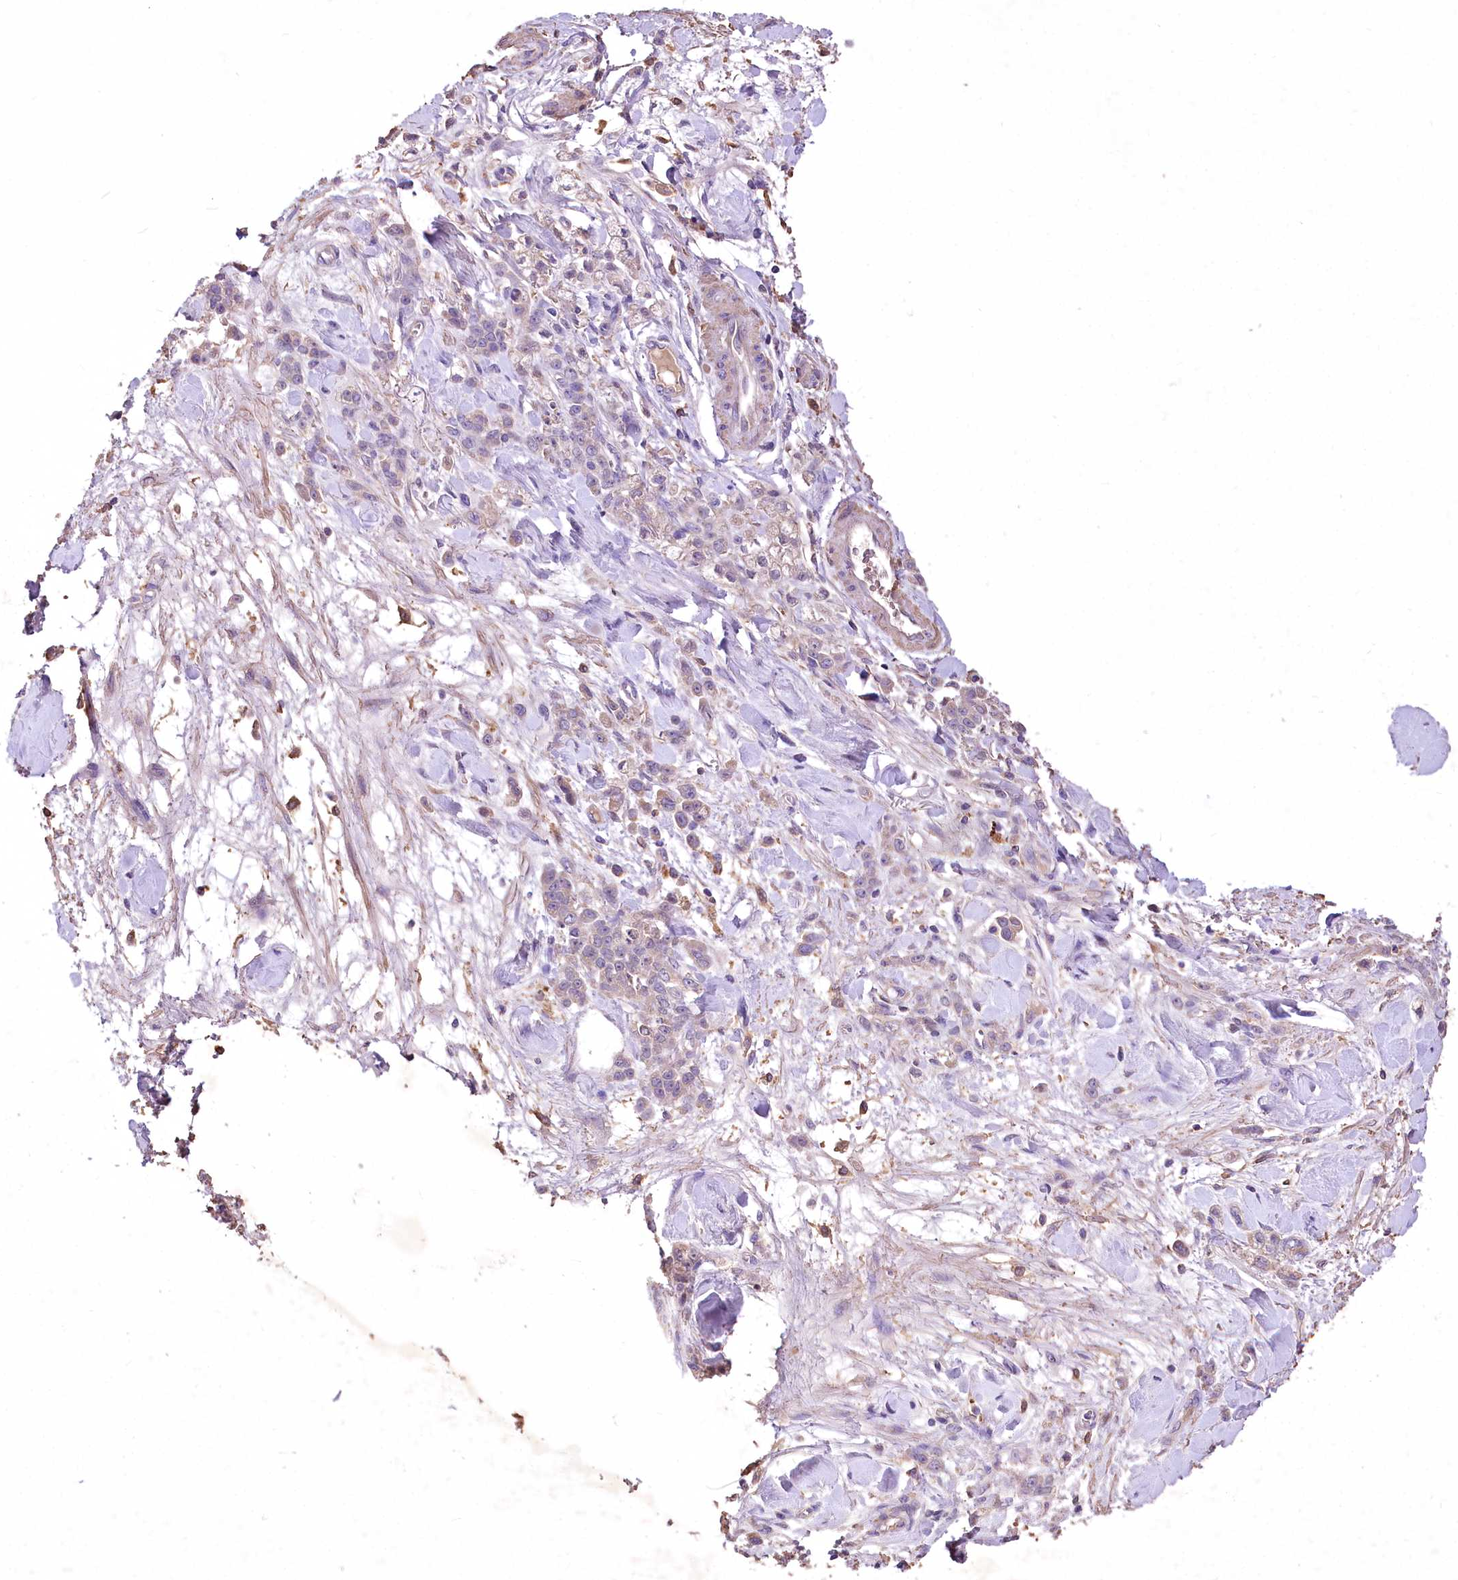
{"staining": {"intensity": "negative", "quantity": "none", "location": "none"}, "tissue": "stomach cancer", "cell_type": "Tumor cells", "image_type": "cancer", "snomed": [{"axis": "morphology", "description": "Normal tissue, NOS"}, {"axis": "morphology", "description": "Adenocarcinoma, NOS"}, {"axis": "topography", "description": "Stomach"}], "caption": "Tumor cells show no significant protein expression in stomach adenocarcinoma.", "gene": "PCYOX1L", "patient": {"sex": "male", "age": 82}}